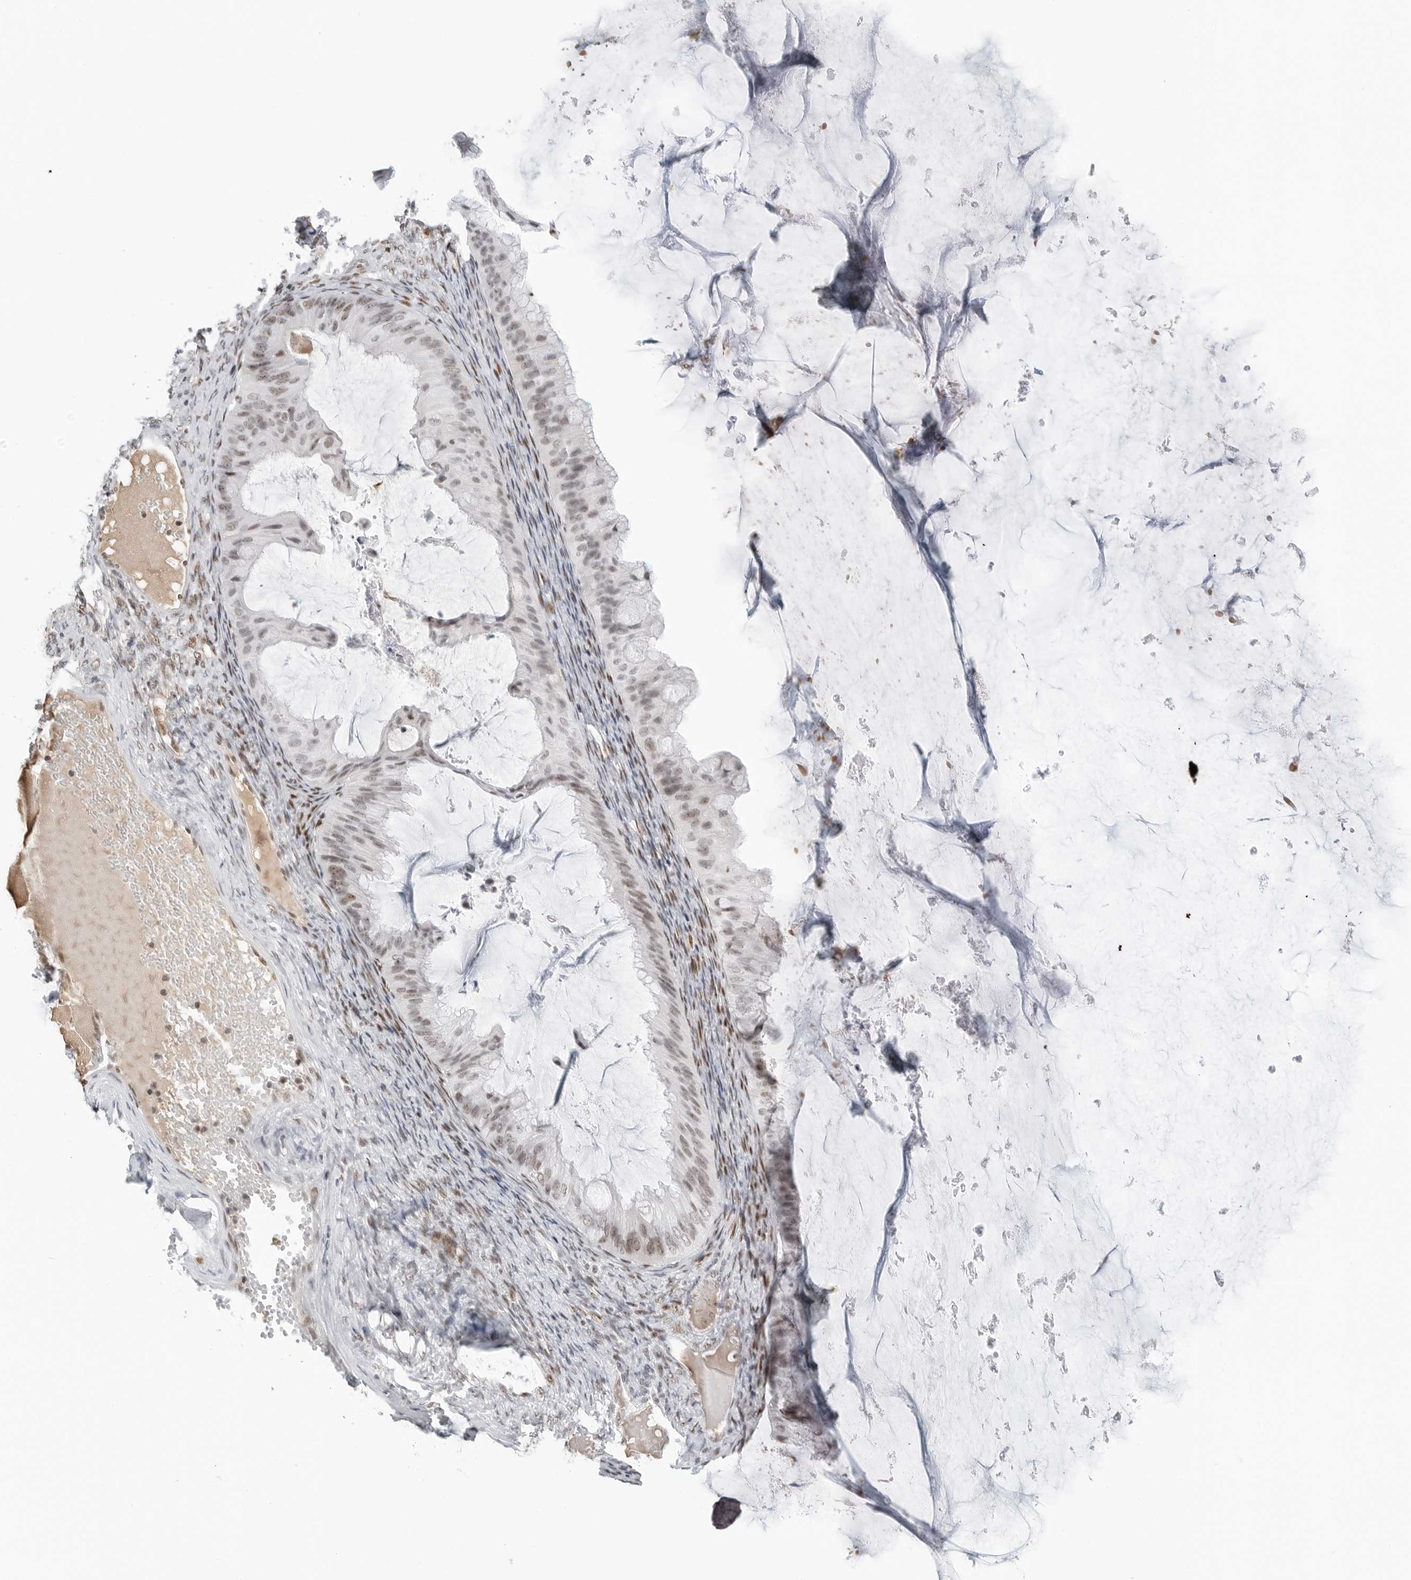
{"staining": {"intensity": "weak", "quantity": "25%-75%", "location": "nuclear"}, "tissue": "ovarian cancer", "cell_type": "Tumor cells", "image_type": "cancer", "snomed": [{"axis": "morphology", "description": "Cystadenocarcinoma, mucinous, NOS"}, {"axis": "topography", "description": "Ovary"}], "caption": "Ovarian cancer (mucinous cystadenocarcinoma) was stained to show a protein in brown. There is low levels of weak nuclear staining in about 25%-75% of tumor cells. (Stains: DAB (3,3'-diaminobenzidine) in brown, nuclei in blue, Microscopy: brightfield microscopy at high magnification).", "gene": "WRAP53", "patient": {"sex": "female", "age": 61}}